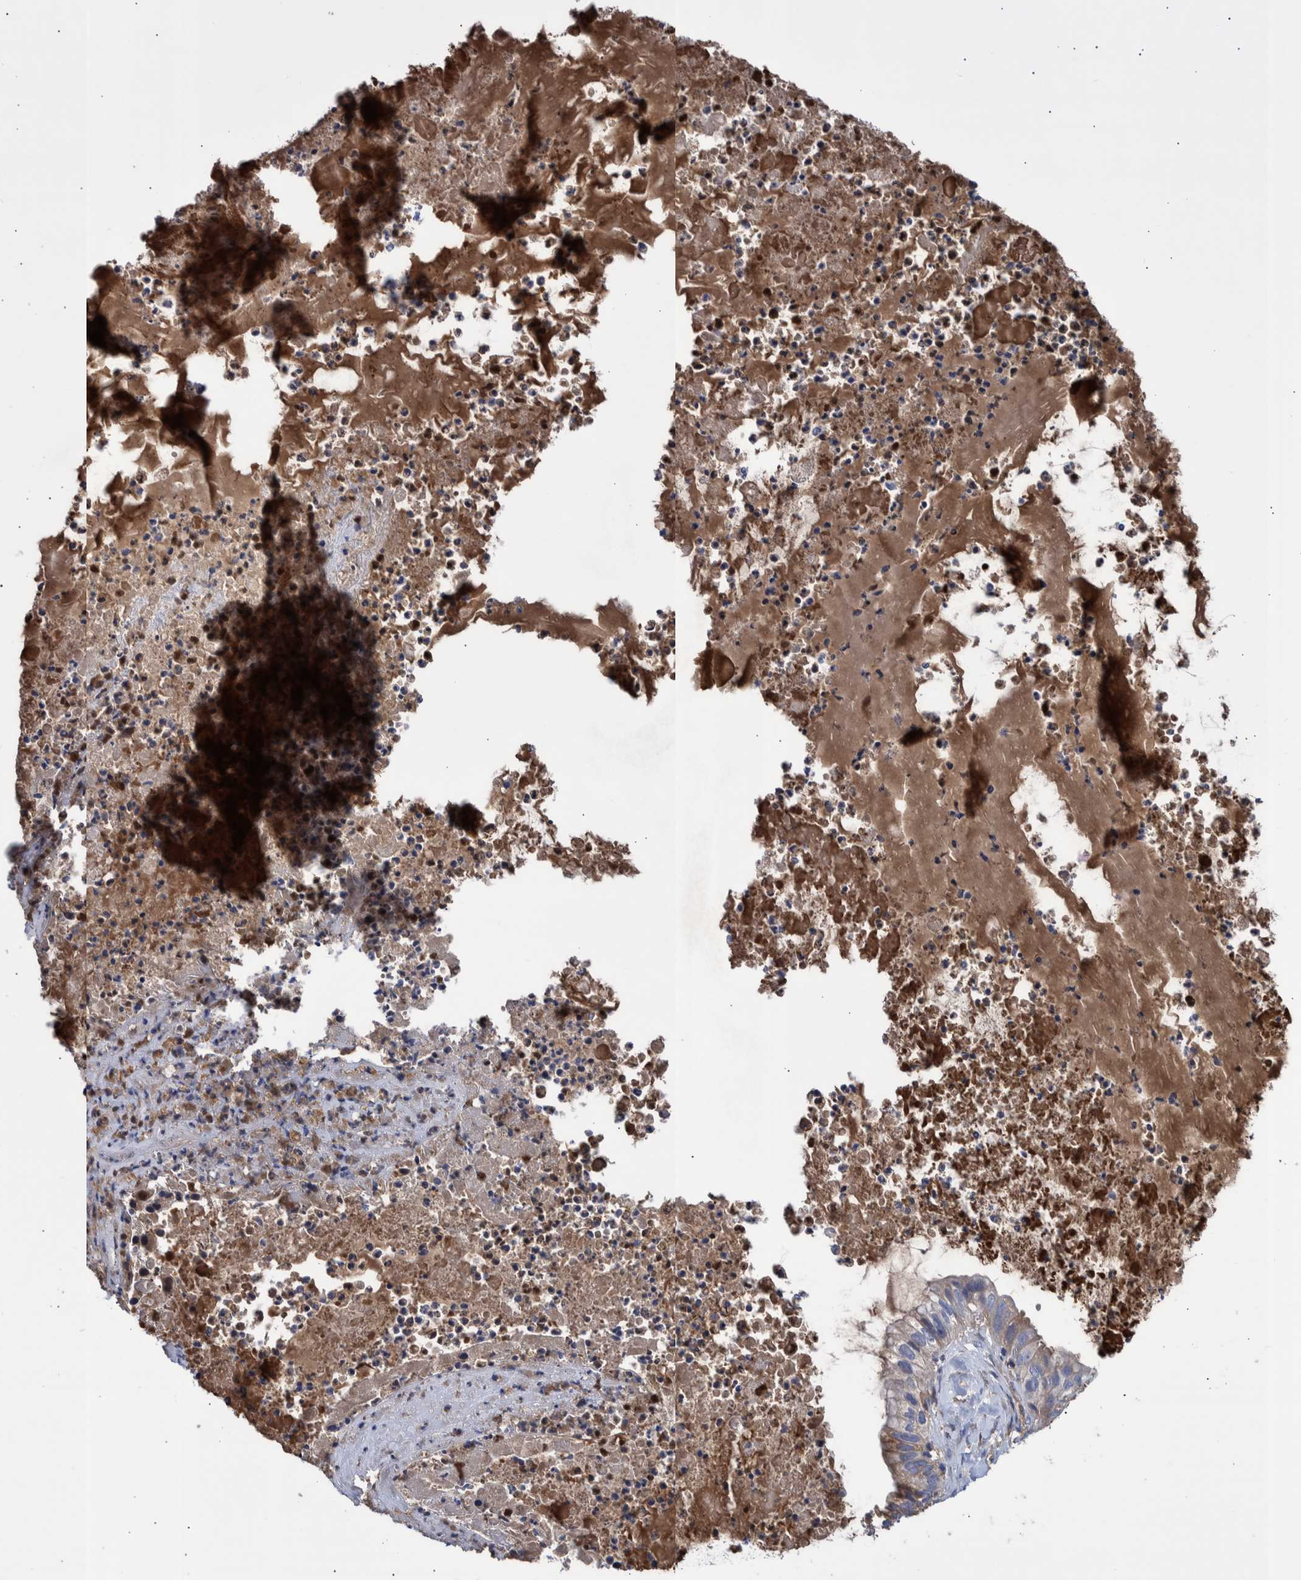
{"staining": {"intensity": "weak", "quantity": "<25%", "location": "cytoplasmic/membranous"}, "tissue": "ovarian cancer", "cell_type": "Tumor cells", "image_type": "cancer", "snomed": [{"axis": "morphology", "description": "Cystadenocarcinoma, mucinous, NOS"}, {"axis": "topography", "description": "Ovary"}], "caption": "The IHC micrograph has no significant positivity in tumor cells of ovarian cancer (mucinous cystadenocarcinoma) tissue. The staining was performed using DAB (3,3'-diaminobenzidine) to visualize the protein expression in brown, while the nuclei were stained in blue with hematoxylin (Magnification: 20x).", "gene": "DLL4", "patient": {"sex": "female", "age": 80}}